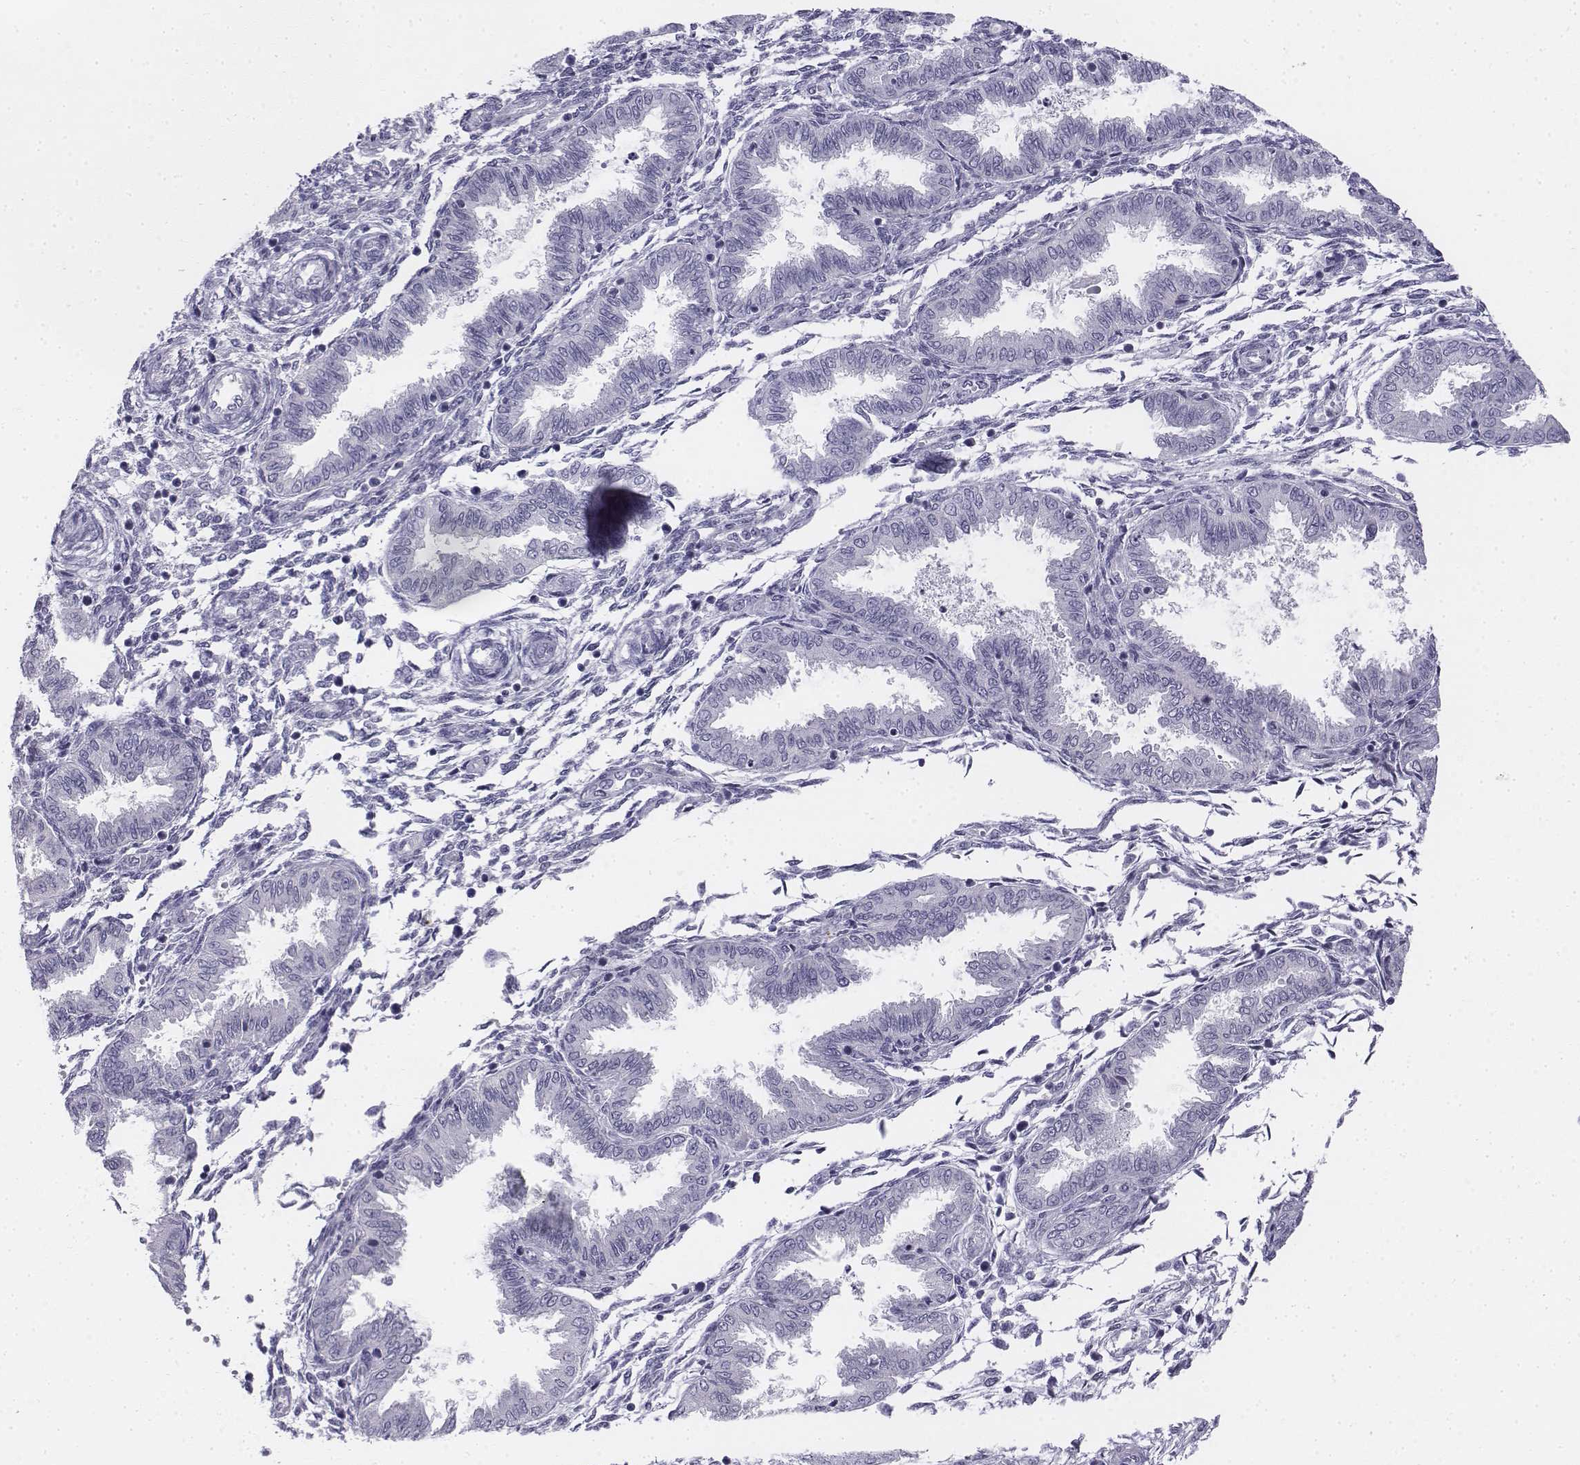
{"staining": {"intensity": "negative", "quantity": "none", "location": "none"}, "tissue": "endometrium", "cell_type": "Cells in endometrial stroma", "image_type": "normal", "snomed": [{"axis": "morphology", "description": "Normal tissue, NOS"}, {"axis": "topography", "description": "Endometrium"}], "caption": "DAB (3,3'-diaminobenzidine) immunohistochemical staining of unremarkable endometrium demonstrates no significant positivity in cells in endometrial stroma.", "gene": "TH", "patient": {"sex": "female", "age": 33}}